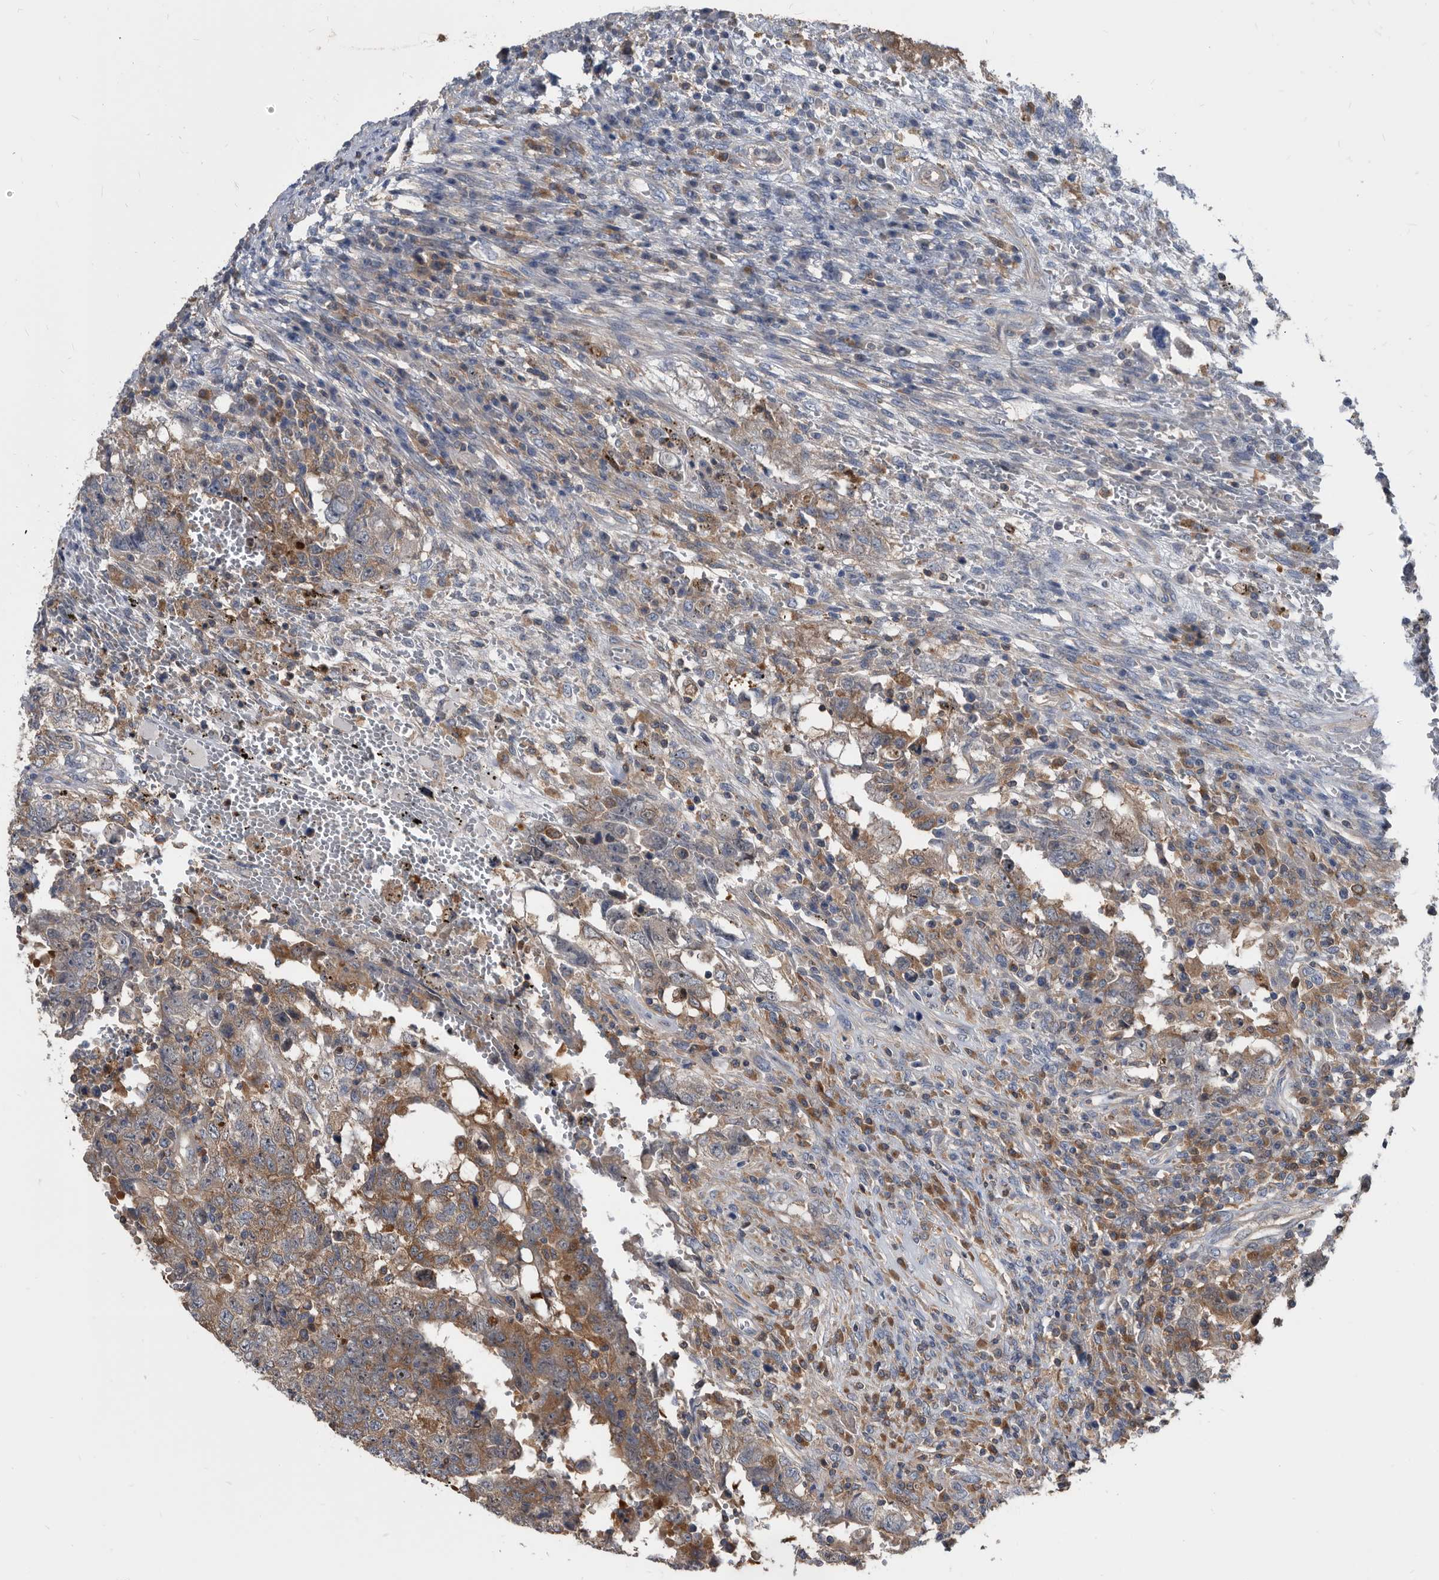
{"staining": {"intensity": "moderate", "quantity": "<25%", "location": "cytoplasmic/membranous"}, "tissue": "testis cancer", "cell_type": "Tumor cells", "image_type": "cancer", "snomed": [{"axis": "morphology", "description": "Carcinoma, Embryonal, NOS"}, {"axis": "topography", "description": "Testis"}], "caption": "Embryonal carcinoma (testis) tissue displays moderate cytoplasmic/membranous positivity in approximately <25% of tumor cells Using DAB (brown) and hematoxylin (blue) stains, captured at high magnification using brightfield microscopy.", "gene": "APEH", "patient": {"sex": "male", "age": 26}}